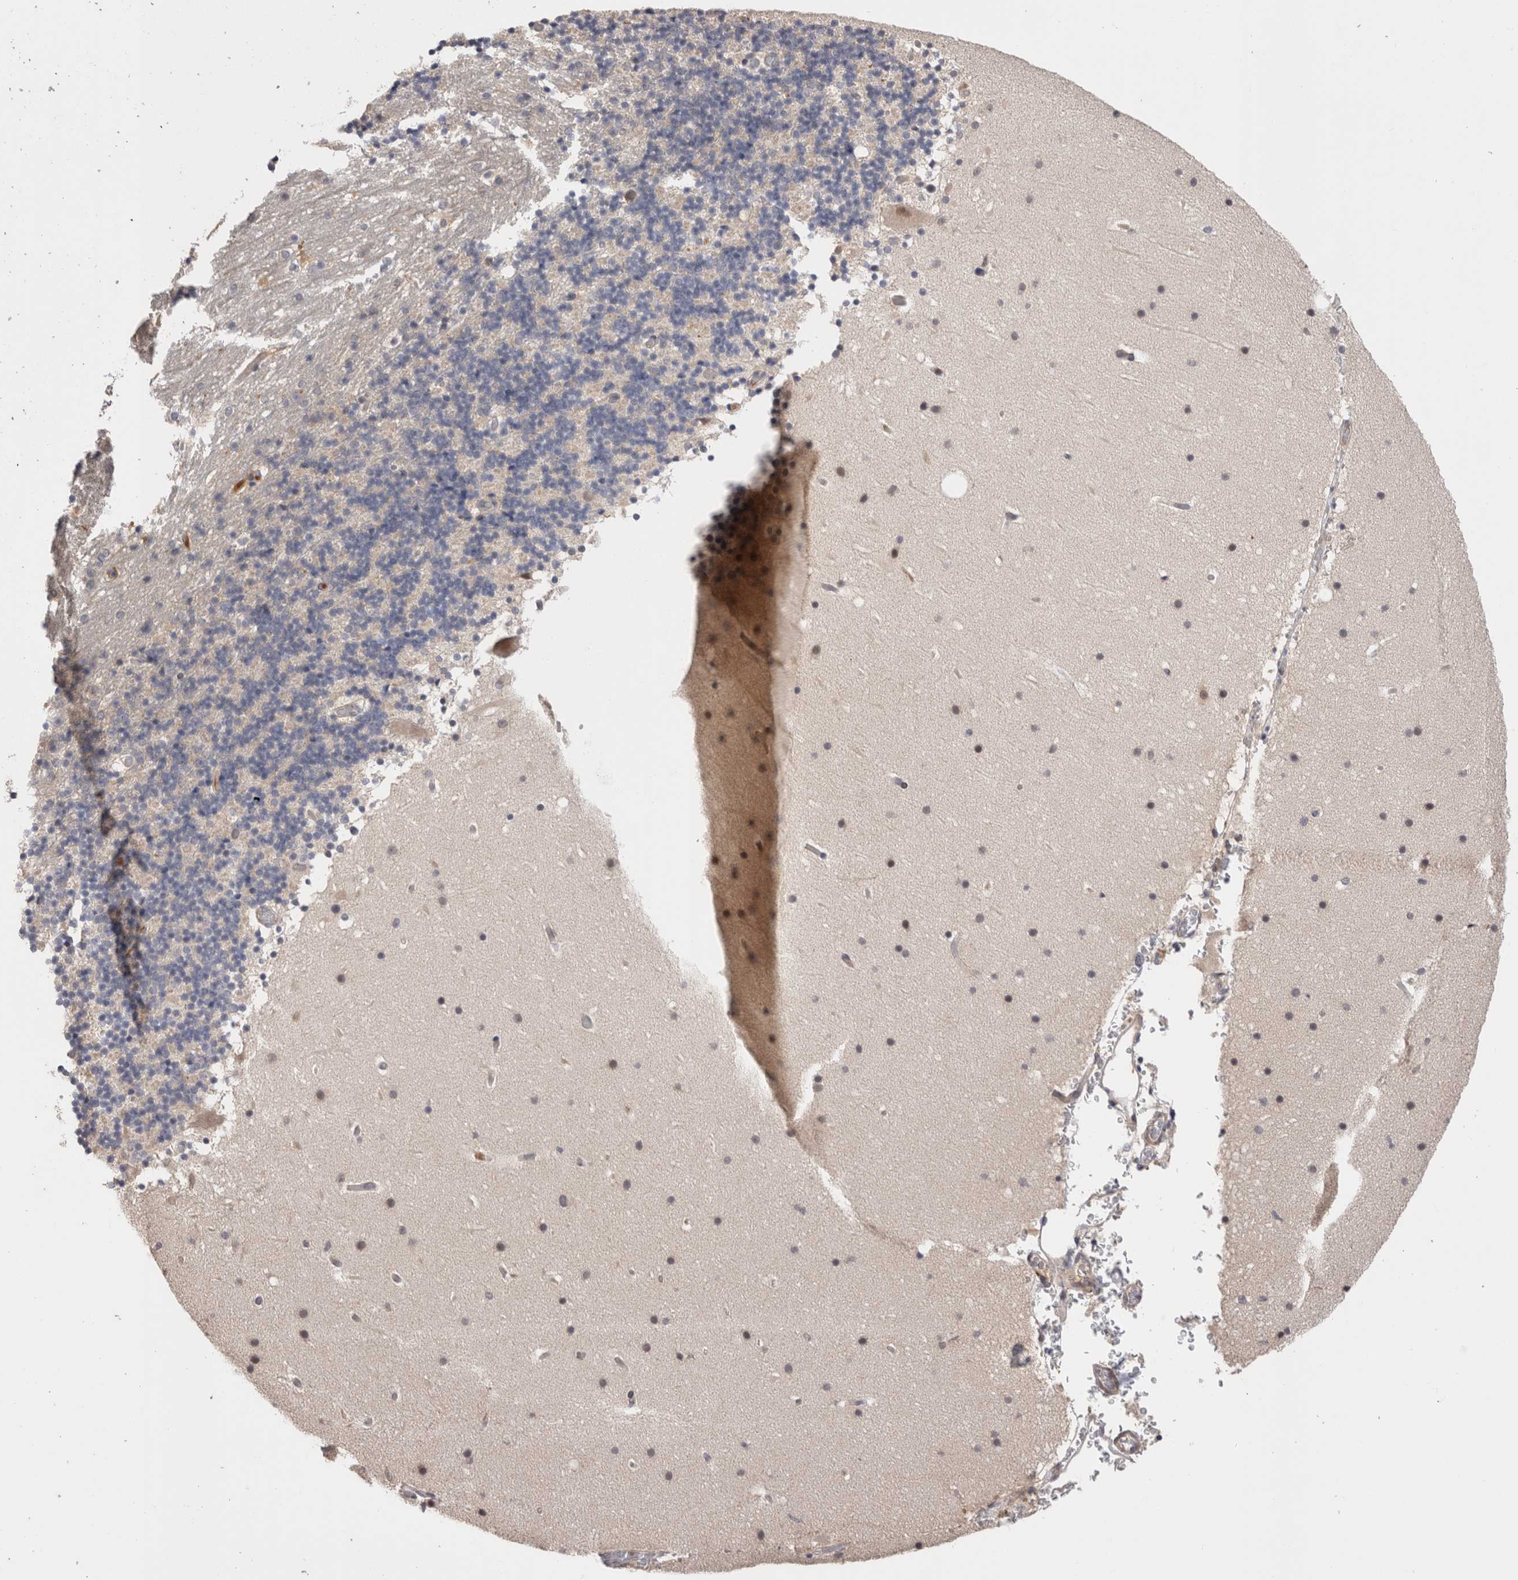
{"staining": {"intensity": "negative", "quantity": "none", "location": "none"}, "tissue": "cerebellum", "cell_type": "Cells in granular layer", "image_type": "normal", "snomed": [{"axis": "morphology", "description": "Normal tissue, NOS"}, {"axis": "topography", "description": "Cerebellum"}], "caption": "An IHC histopathology image of unremarkable cerebellum is shown. There is no staining in cells in granular layer of cerebellum. (DAB (3,3'-diaminobenzidine) IHC with hematoxylin counter stain).", "gene": "CRYBG1", "patient": {"sex": "male", "age": 57}}